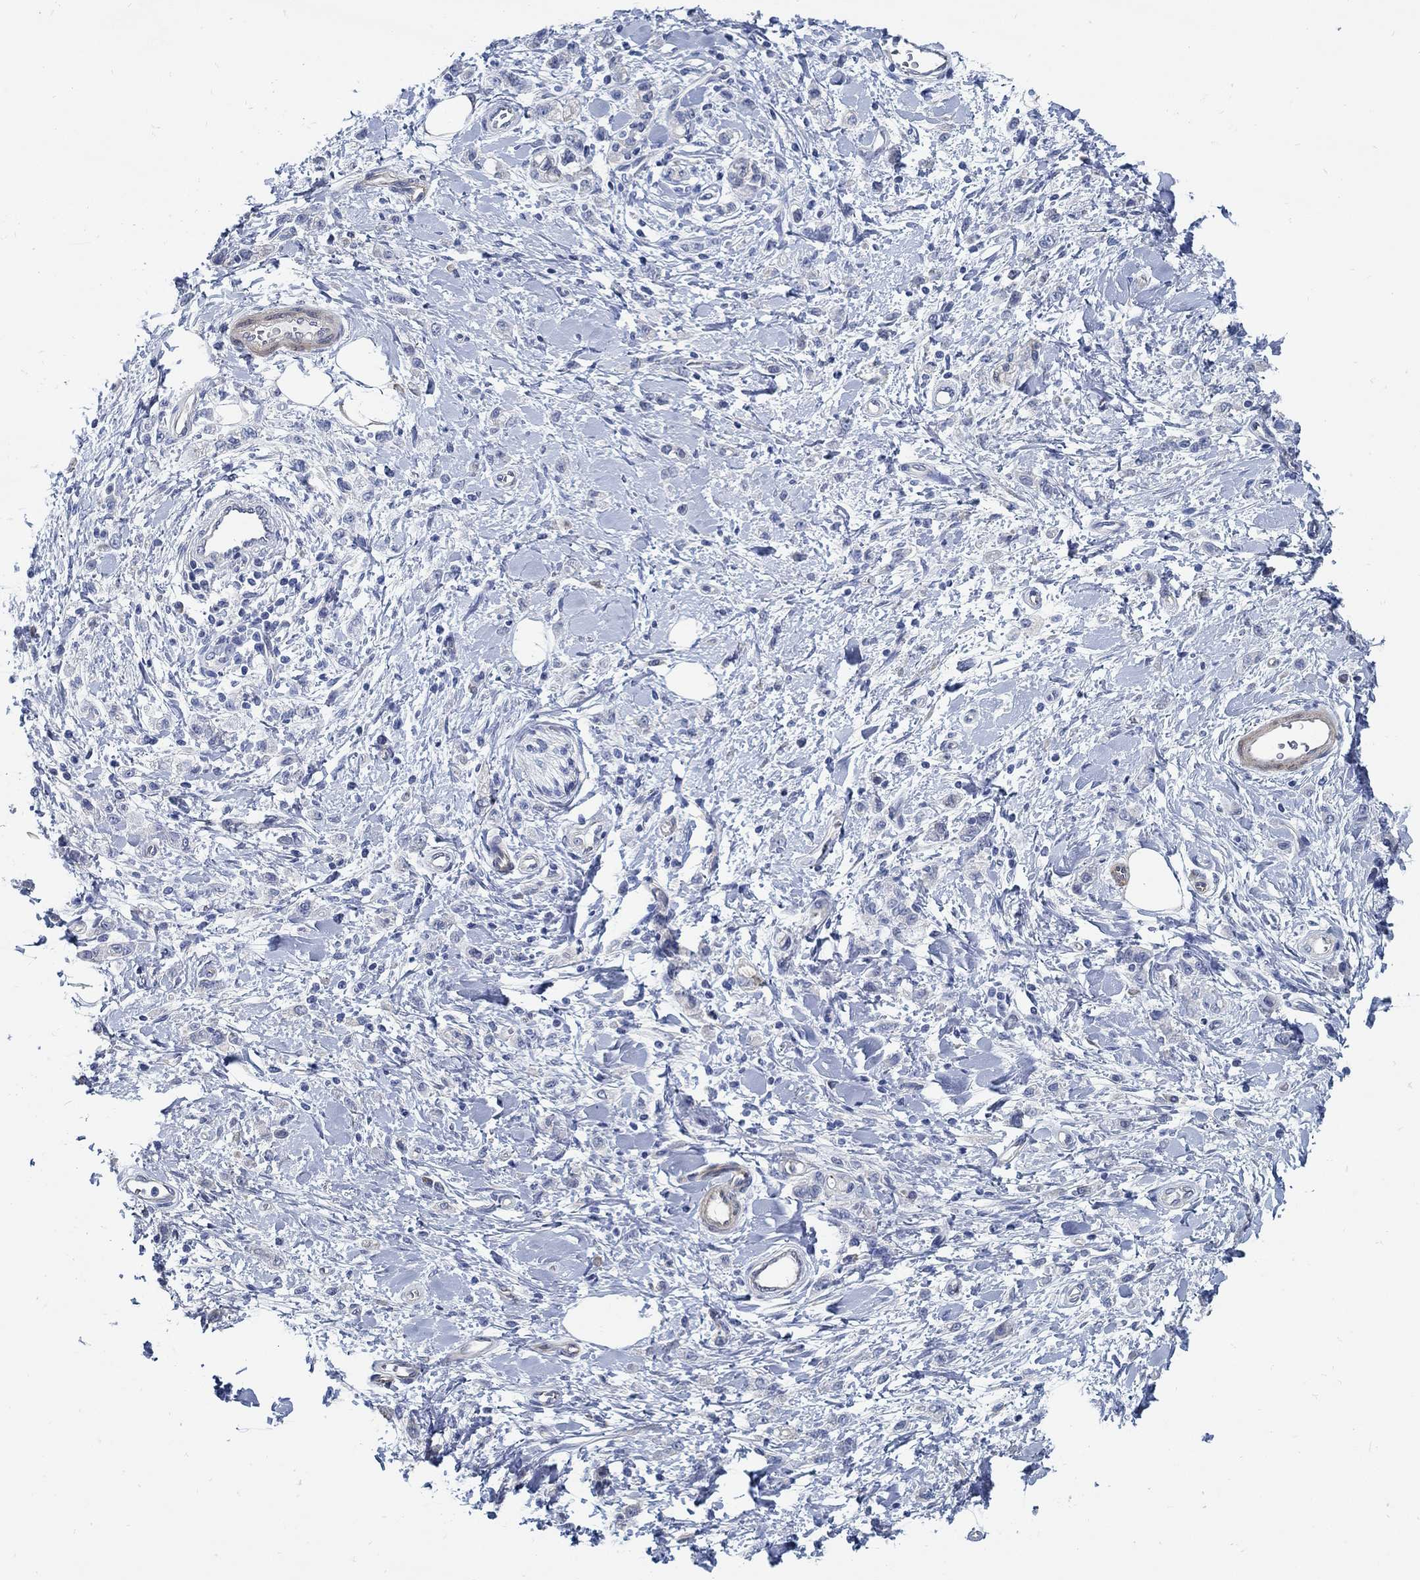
{"staining": {"intensity": "negative", "quantity": "none", "location": "none"}, "tissue": "stomach cancer", "cell_type": "Tumor cells", "image_type": "cancer", "snomed": [{"axis": "morphology", "description": "Adenocarcinoma, NOS"}, {"axis": "topography", "description": "Stomach"}], "caption": "Stomach cancer (adenocarcinoma) was stained to show a protein in brown. There is no significant staining in tumor cells.", "gene": "C15orf39", "patient": {"sex": "male", "age": 77}}